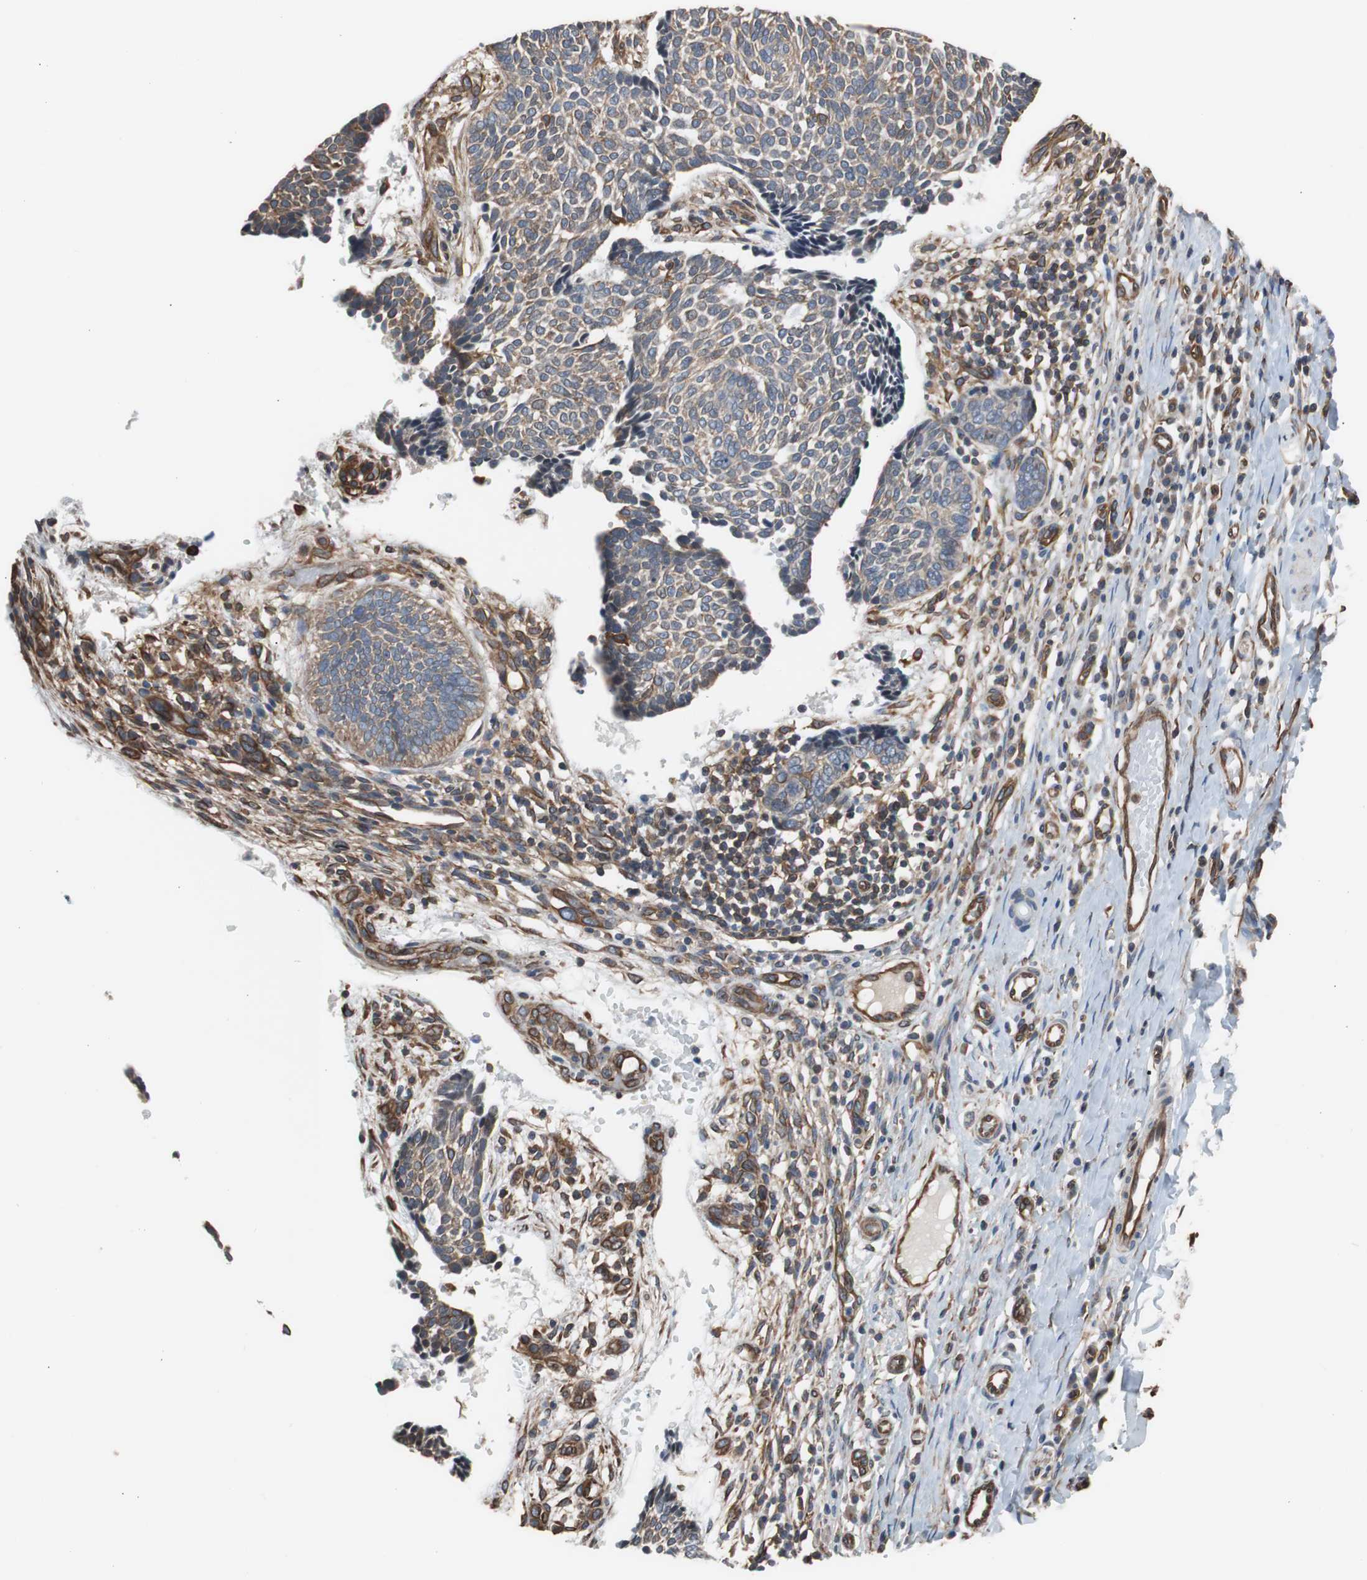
{"staining": {"intensity": "weak", "quantity": ">75%", "location": "cytoplasmic/membranous"}, "tissue": "skin cancer", "cell_type": "Tumor cells", "image_type": "cancer", "snomed": [{"axis": "morphology", "description": "Normal tissue, NOS"}, {"axis": "morphology", "description": "Basal cell carcinoma"}, {"axis": "topography", "description": "Skin"}], "caption": "This image displays immunohistochemistry (IHC) staining of human skin cancer, with low weak cytoplasmic/membranous staining in about >75% of tumor cells.", "gene": "KIF3B", "patient": {"sex": "male", "age": 87}}